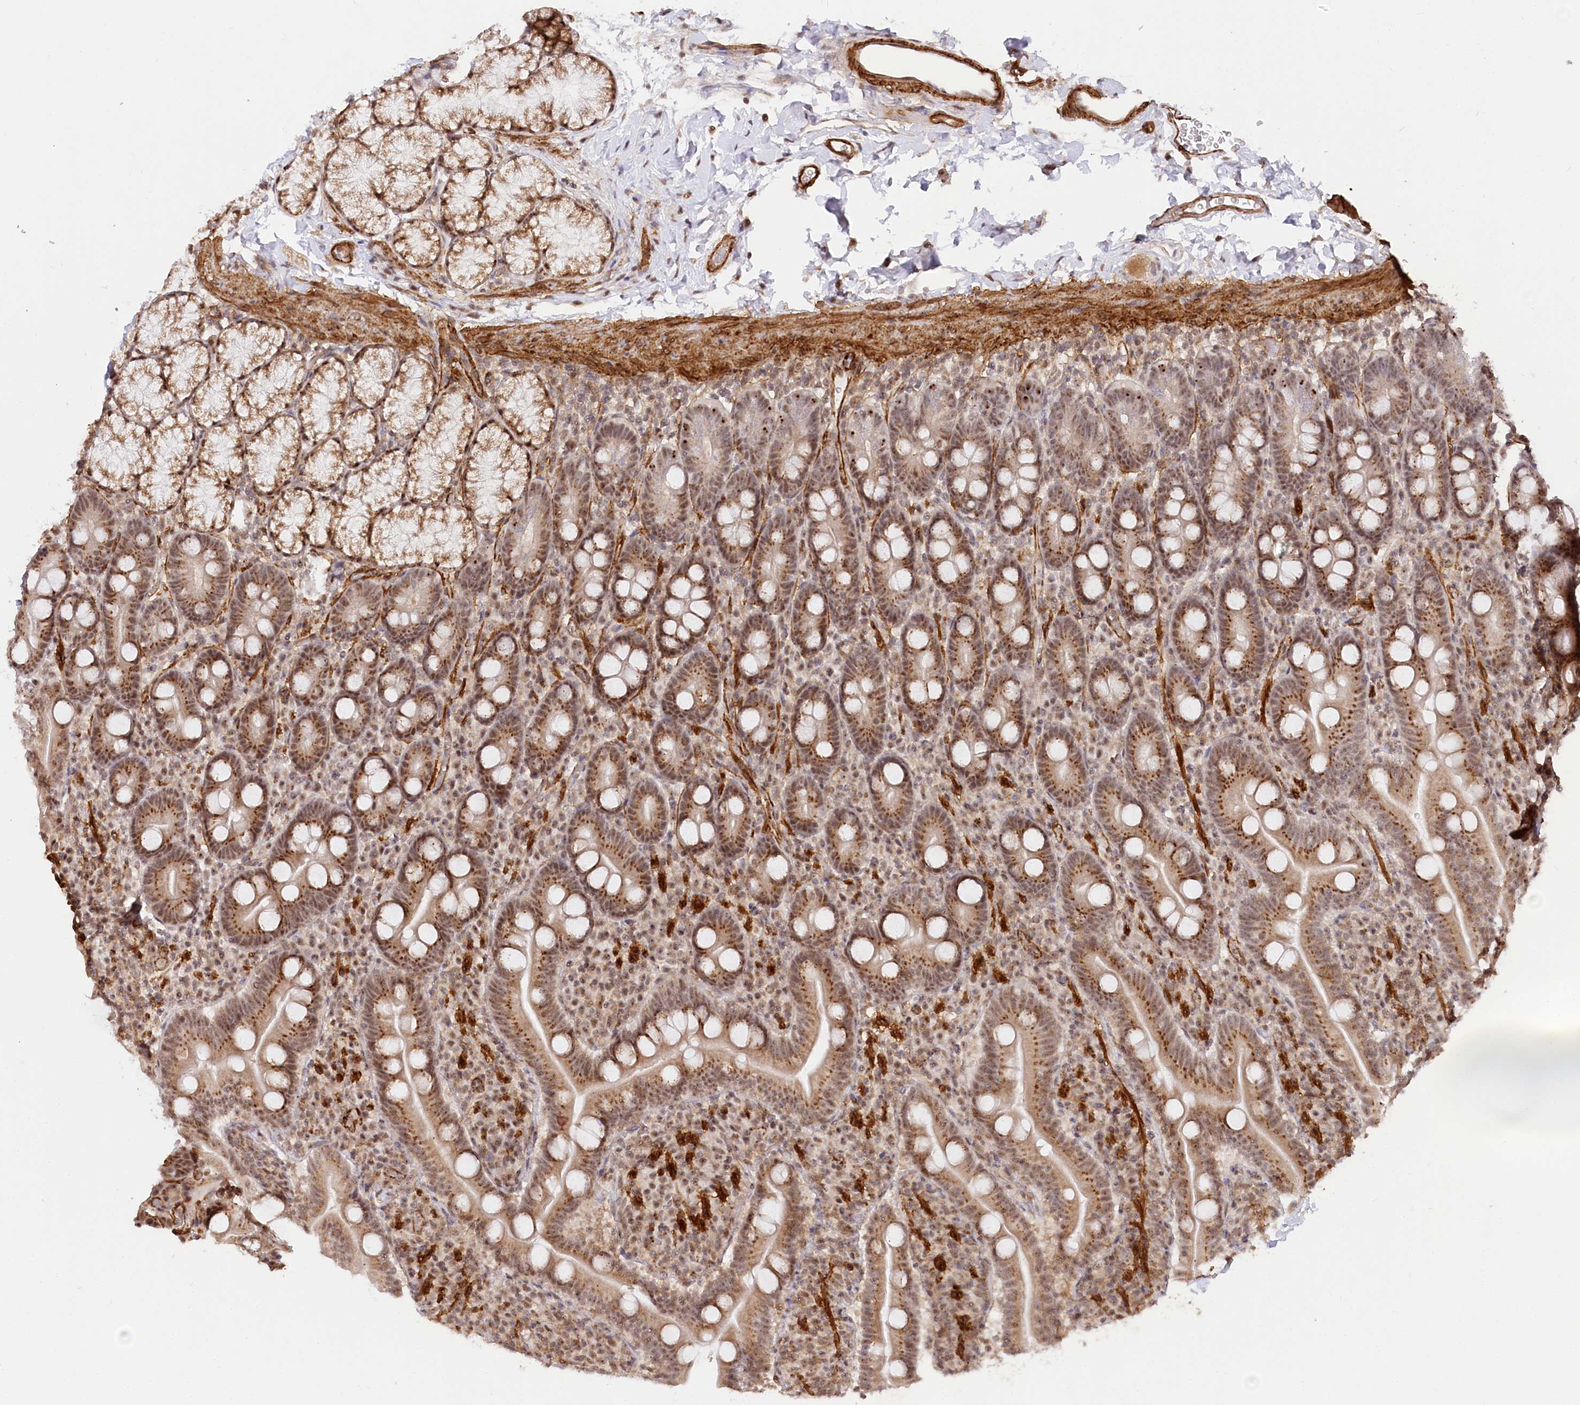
{"staining": {"intensity": "moderate", "quantity": ">75%", "location": "cytoplasmic/membranous,nuclear"}, "tissue": "duodenum", "cell_type": "Glandular cells", "image_type": "normal", "snomed": [{"axis": "morphology", "description": "Normal tissue, NOS"}, {"axis": "topography", "description": "Duodenum"}], "caption": "Protein staining of normal duodenum reveals moderate cytoplasmic/membranous,nuclear staining in about >75% of glandular cells.", "gene": "GNL3L", "patient": {"sex": "male", "age": 35}}